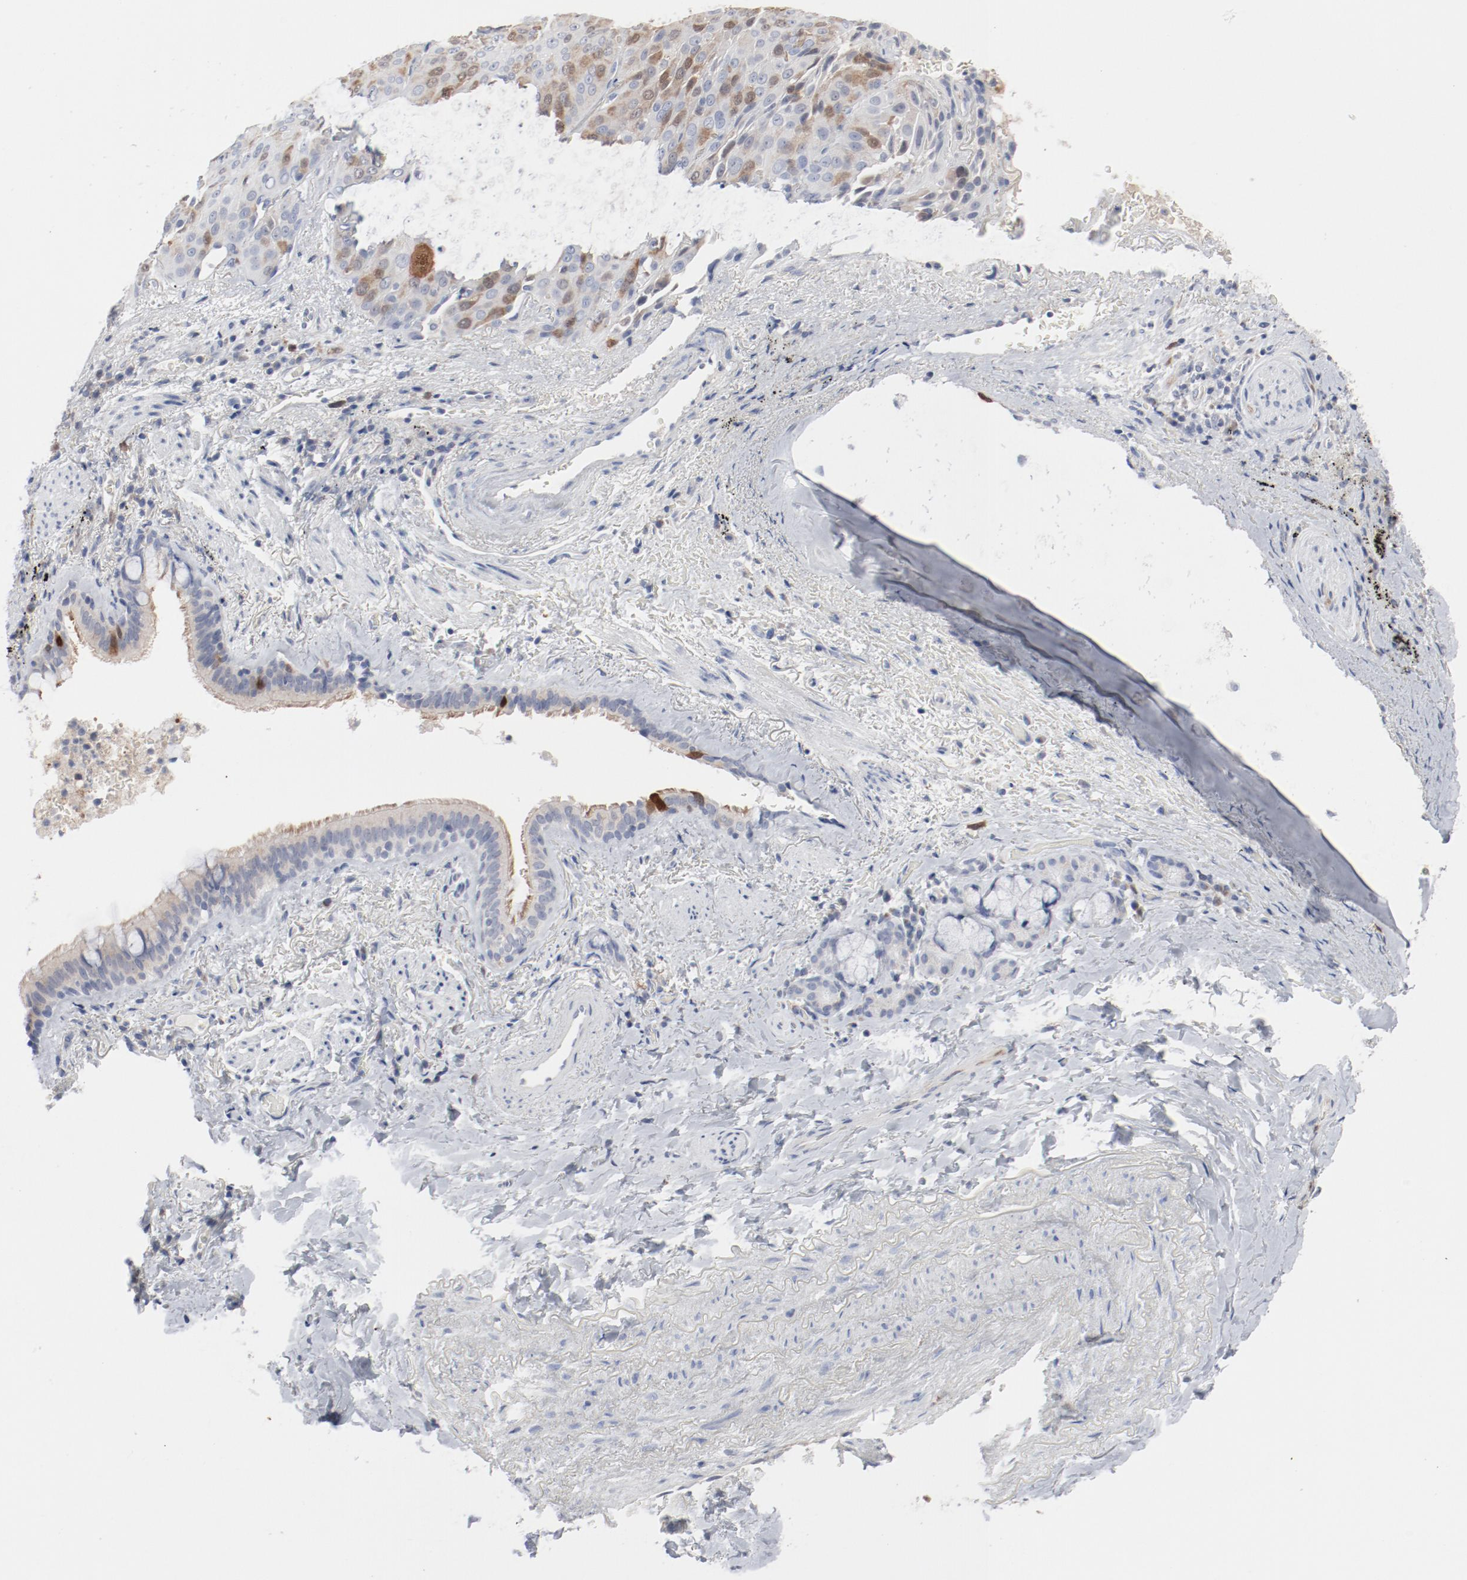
{"staining": {"intensity": "moderate", "quantity": "25%-75%", "location": "cytoplasmic/membranous,nuclear"}, "tissue": "lung cancer", "cell_type": "Tumor cells", "image_type": "cancer", "snomed": [{"axis": "morphology", "description": "Squamous cell carcinoma, NOS"}, {"axis": "topography", "description": "Lung"}], "caption": "The micrograph demonstrates immunohistochemical staining of squamous cell carcinoma (lung). There is moderate cytoplasmic/membranous and nuclear positivity is seen in about 25%-75% of tumor cells.", "gene": "CDK1", "patient": {"sex": "male", "age": 54}}